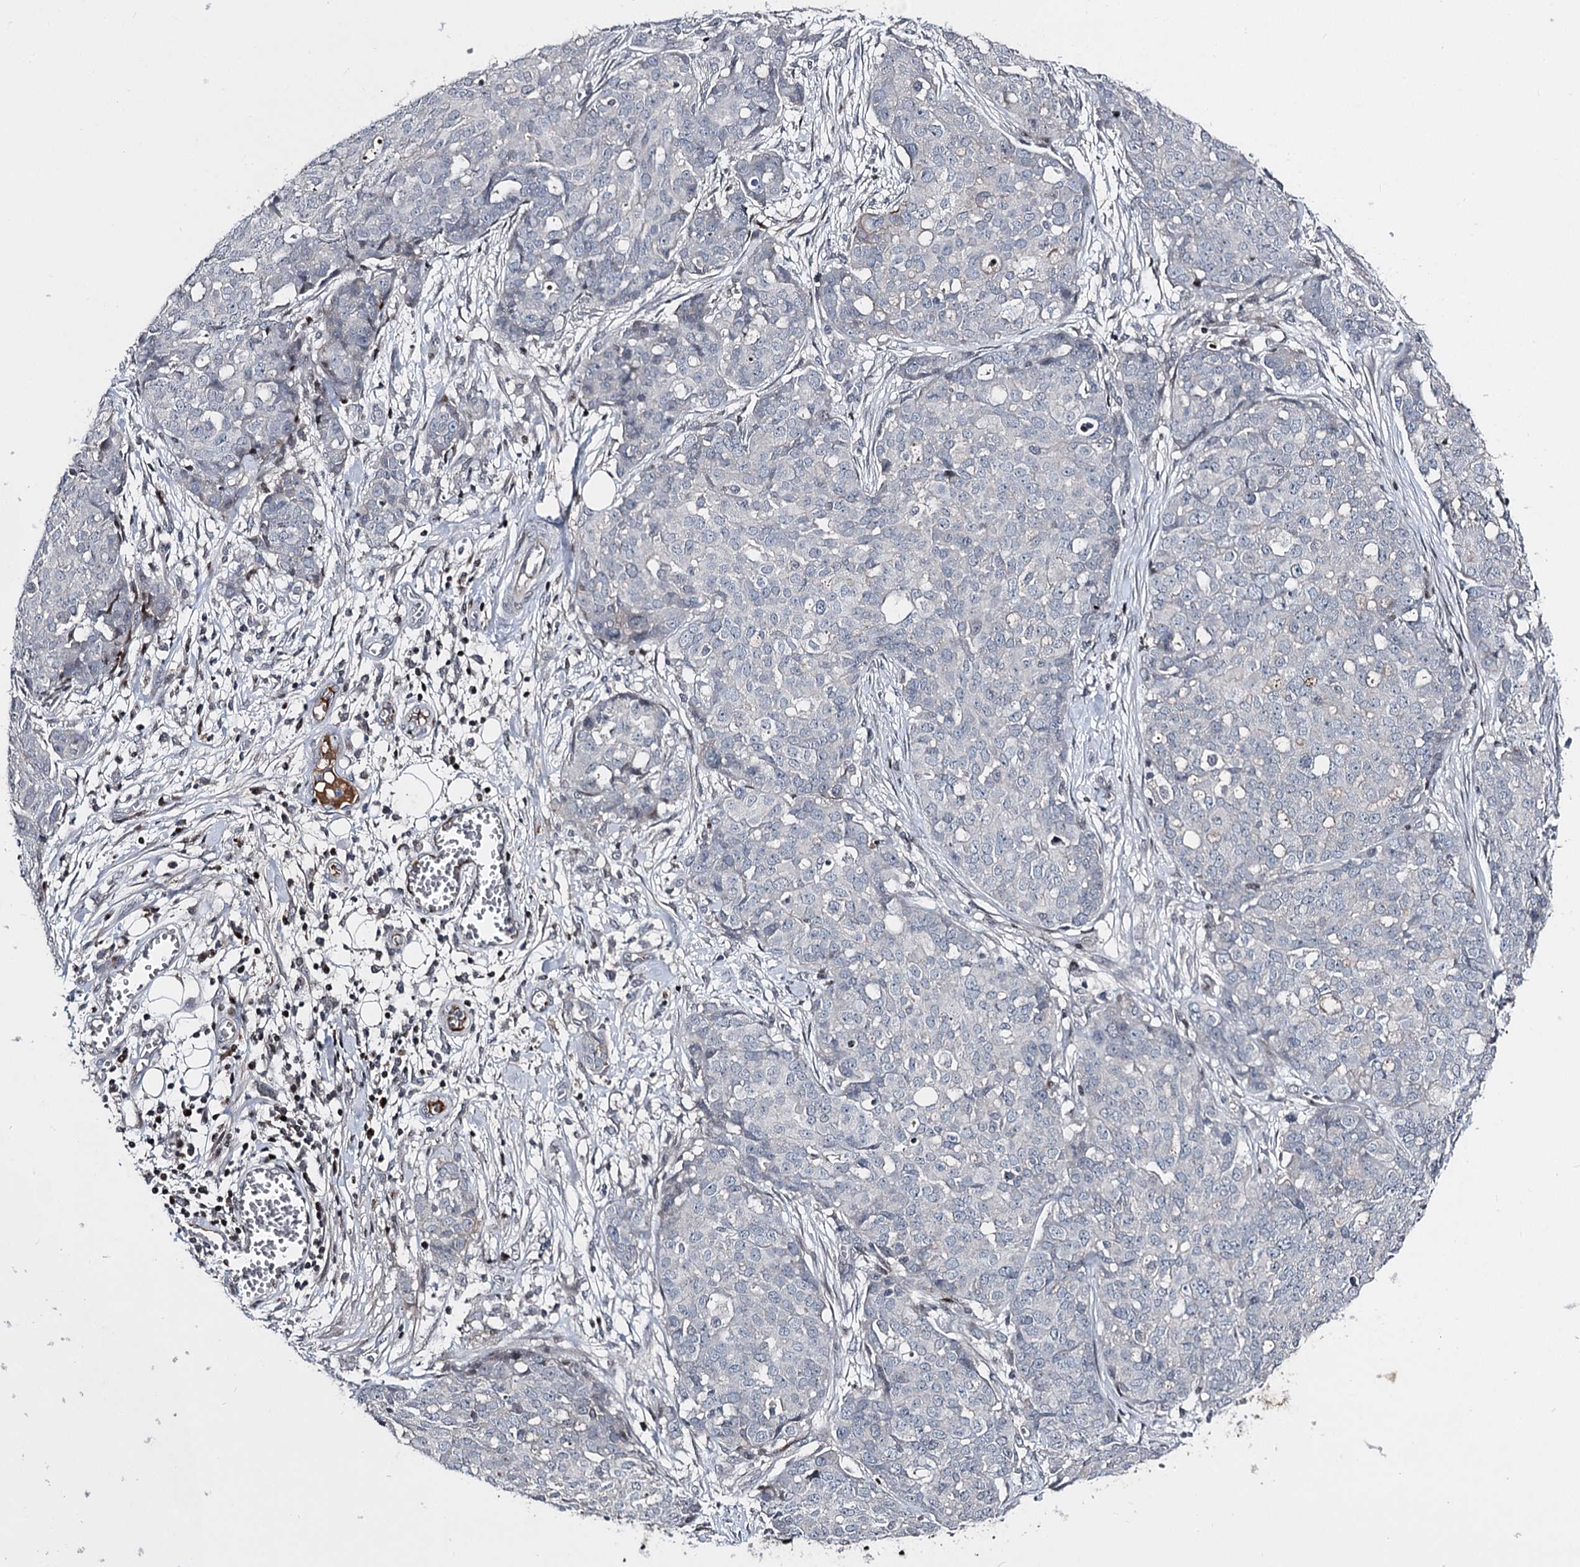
{"staining": {"intensity": "negative", "quantity": "none", "location": "none"}, "tissue": "ovarian cancer", "cell_type": "Tumor cells", "image_type": "cancer", "snomed": [{"axis": "morphology", "description": "Cystadenocarcinoma, serous, NOS"}, {"axis": "topography", "description": "Soft tissue"}, {"axis": "topography", "description": "Ovary"}], "caption": "Immunohistochemistry photomicrograph of neoplastic tissue: serous cystadenocarcinoma (ovarian) stained with DAB exhibits no significant protein staining in tumor cells. (Stains: DAB (3,3'-diaminobenzidine) IHC with hematoxylin counter stain, Microscopy: brightfield microscopy at high magnification).", "gene": "ITFG2", "patient": {"sex": "female", "age": 57}}